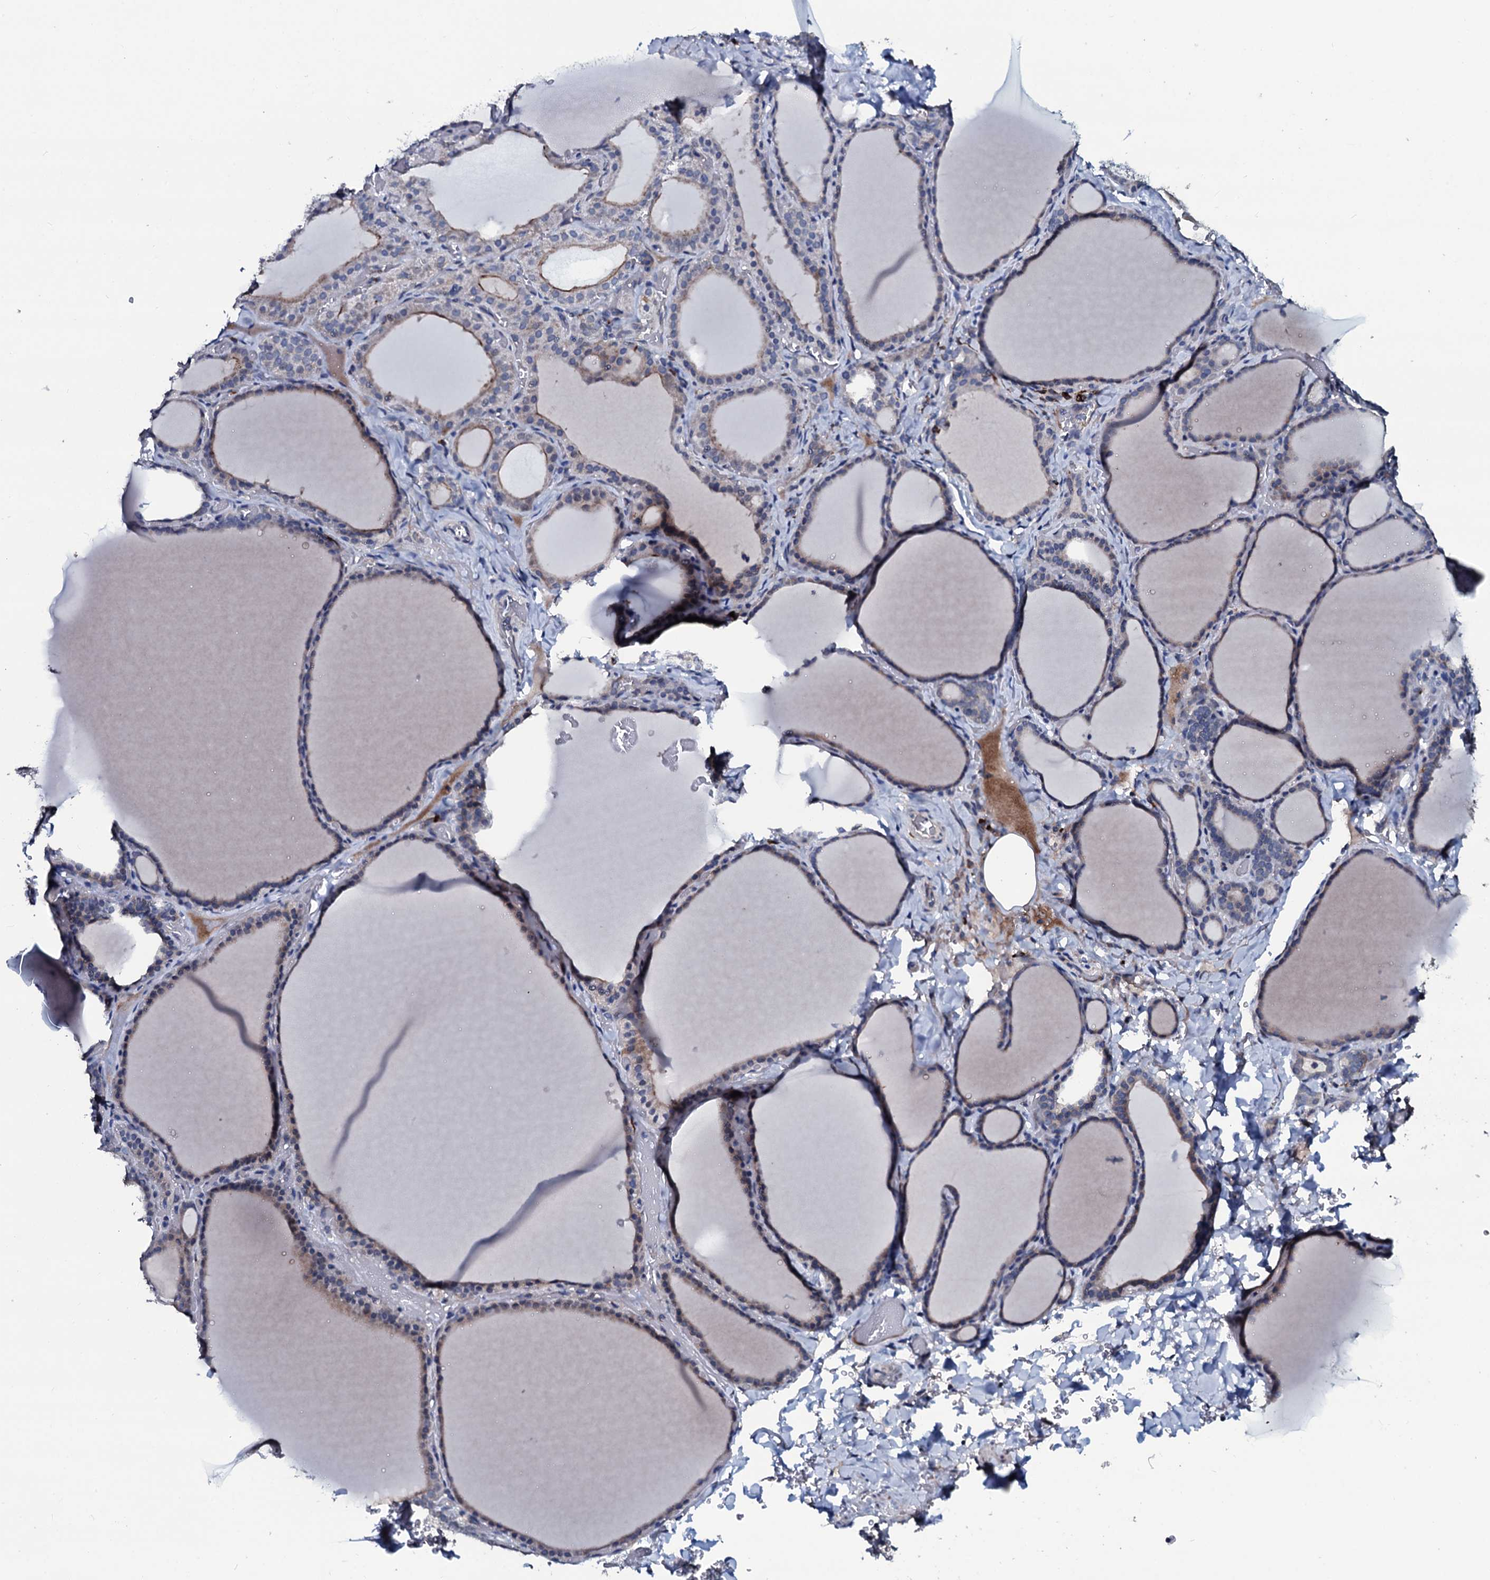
{"staining": {"intensity": "weak", "quantity": "<25%", "location": "cytoplasmic/membranous"}, "tissue": "thyroid gland", "cell_type": "Glandular cells", "image_type": "normal", "snomed": [{"axis": "morphology", "description": "Normal tissue, NOS"}, {"axis": "topography", "description": "Thyroid gland"}], "caption": "This is a photomicrograph of immunohistochemistry (IHC) staining of normal thyroid gland, which shows no positivity in glandular cells. (Stains: DAB (3,3'-diaminobenzidine) immunohistochemistry with hematoxylin counter stain, Microscopy: brightfield microscopy at high magnification).", "gene": "IL12B", "patient": {"sex": "female", "age": 39}}